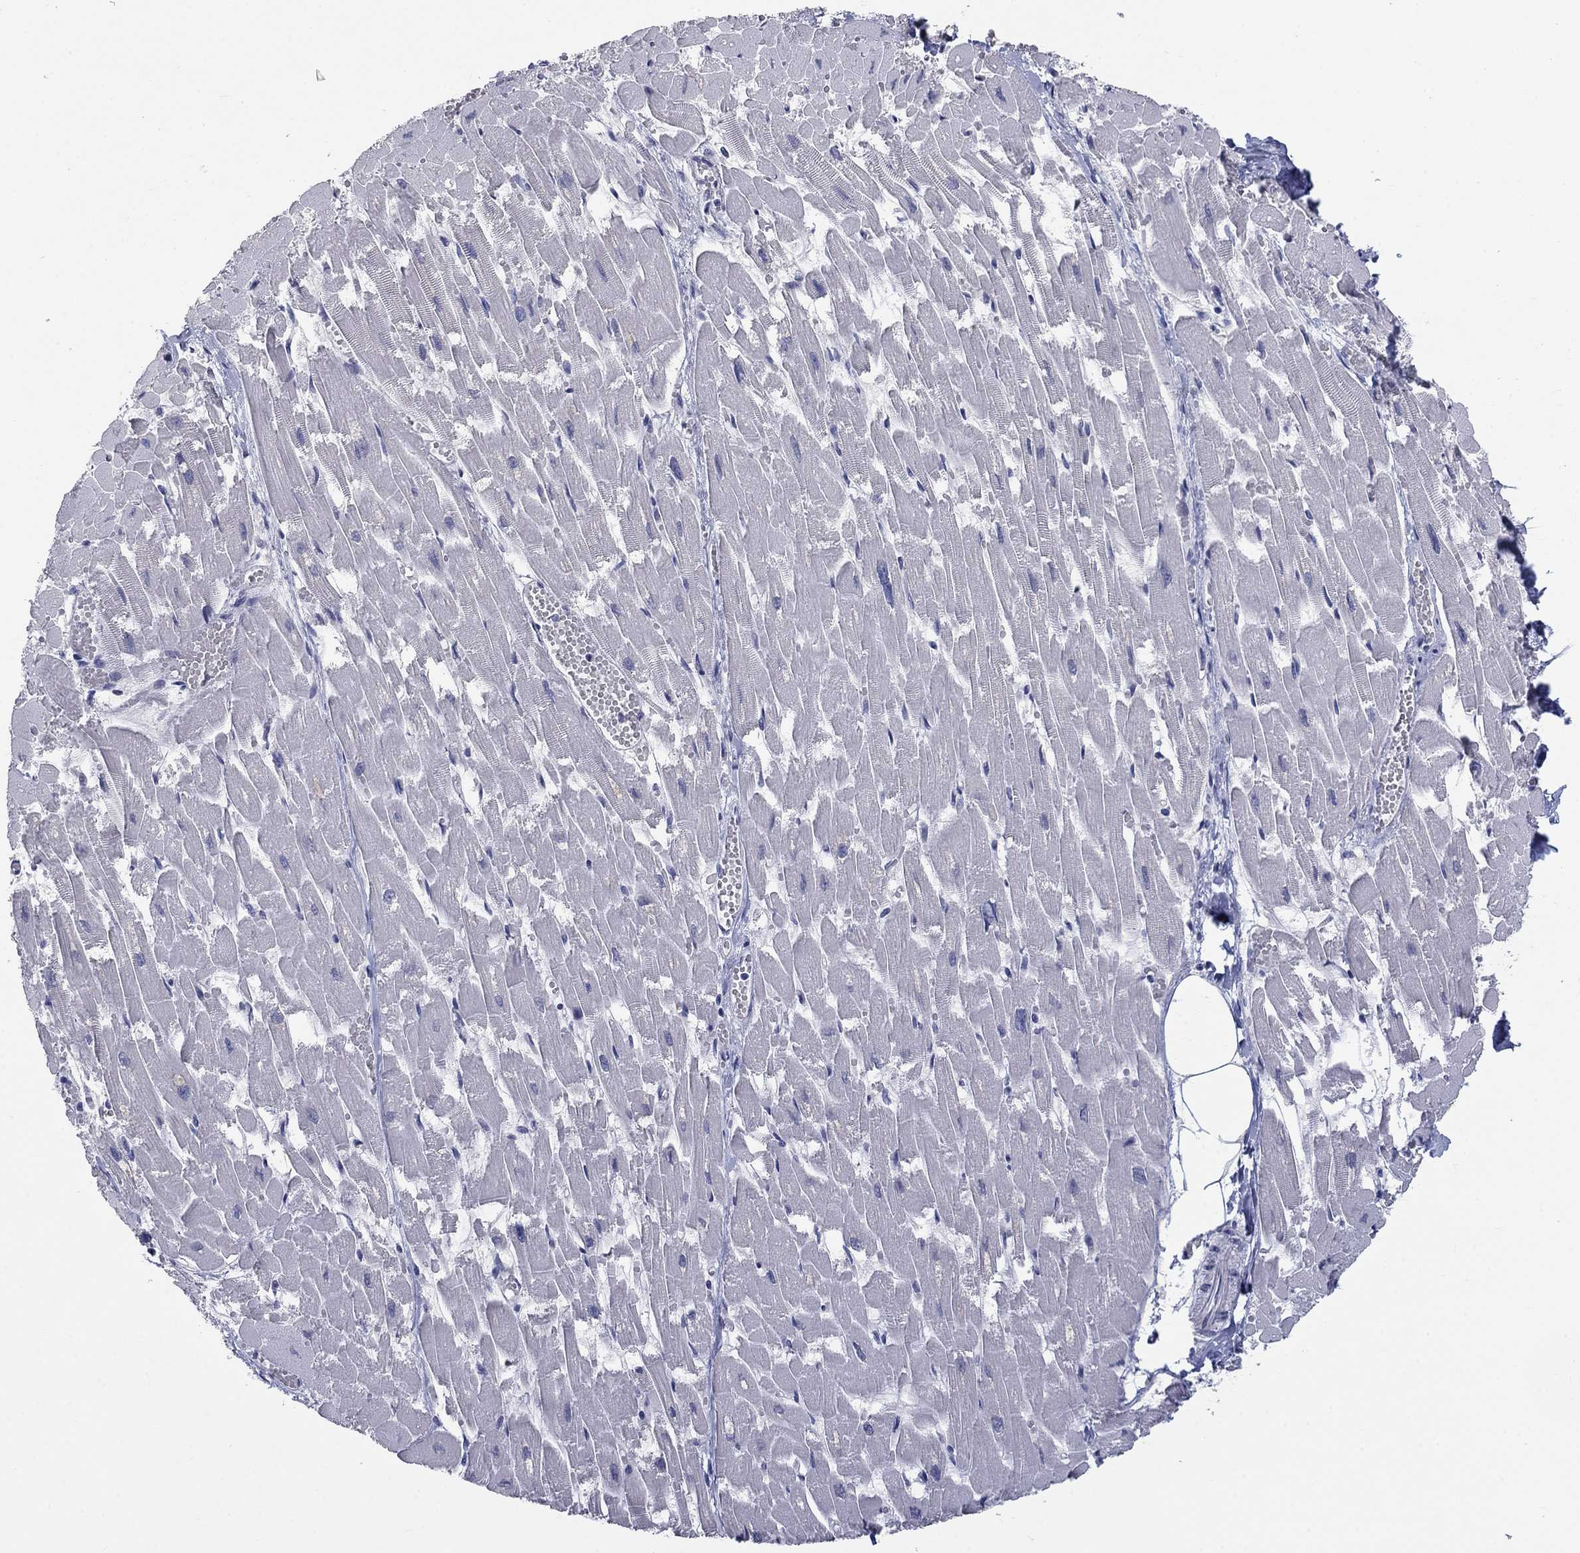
{"staining": {"intensity": "negative", "quantity": "none", "location": "none"}, "tissue": "heart muscle", "cell_type": "Cardiomyocytes", "image_type": "normal", "snomed": [{"axis": "morphology", "description": "Normal tissue, NOS"}, {"axis": "topography", "description": "Heart"}], "caption": "Immunohistochemistry (IHC) image of benign heart muscle: human heart muscle stained with DAB exhibits no significant protein staining in cardiomyocytes.", "gene": "ELAVL4", "patient": {"sex": "female", "age": 52}}